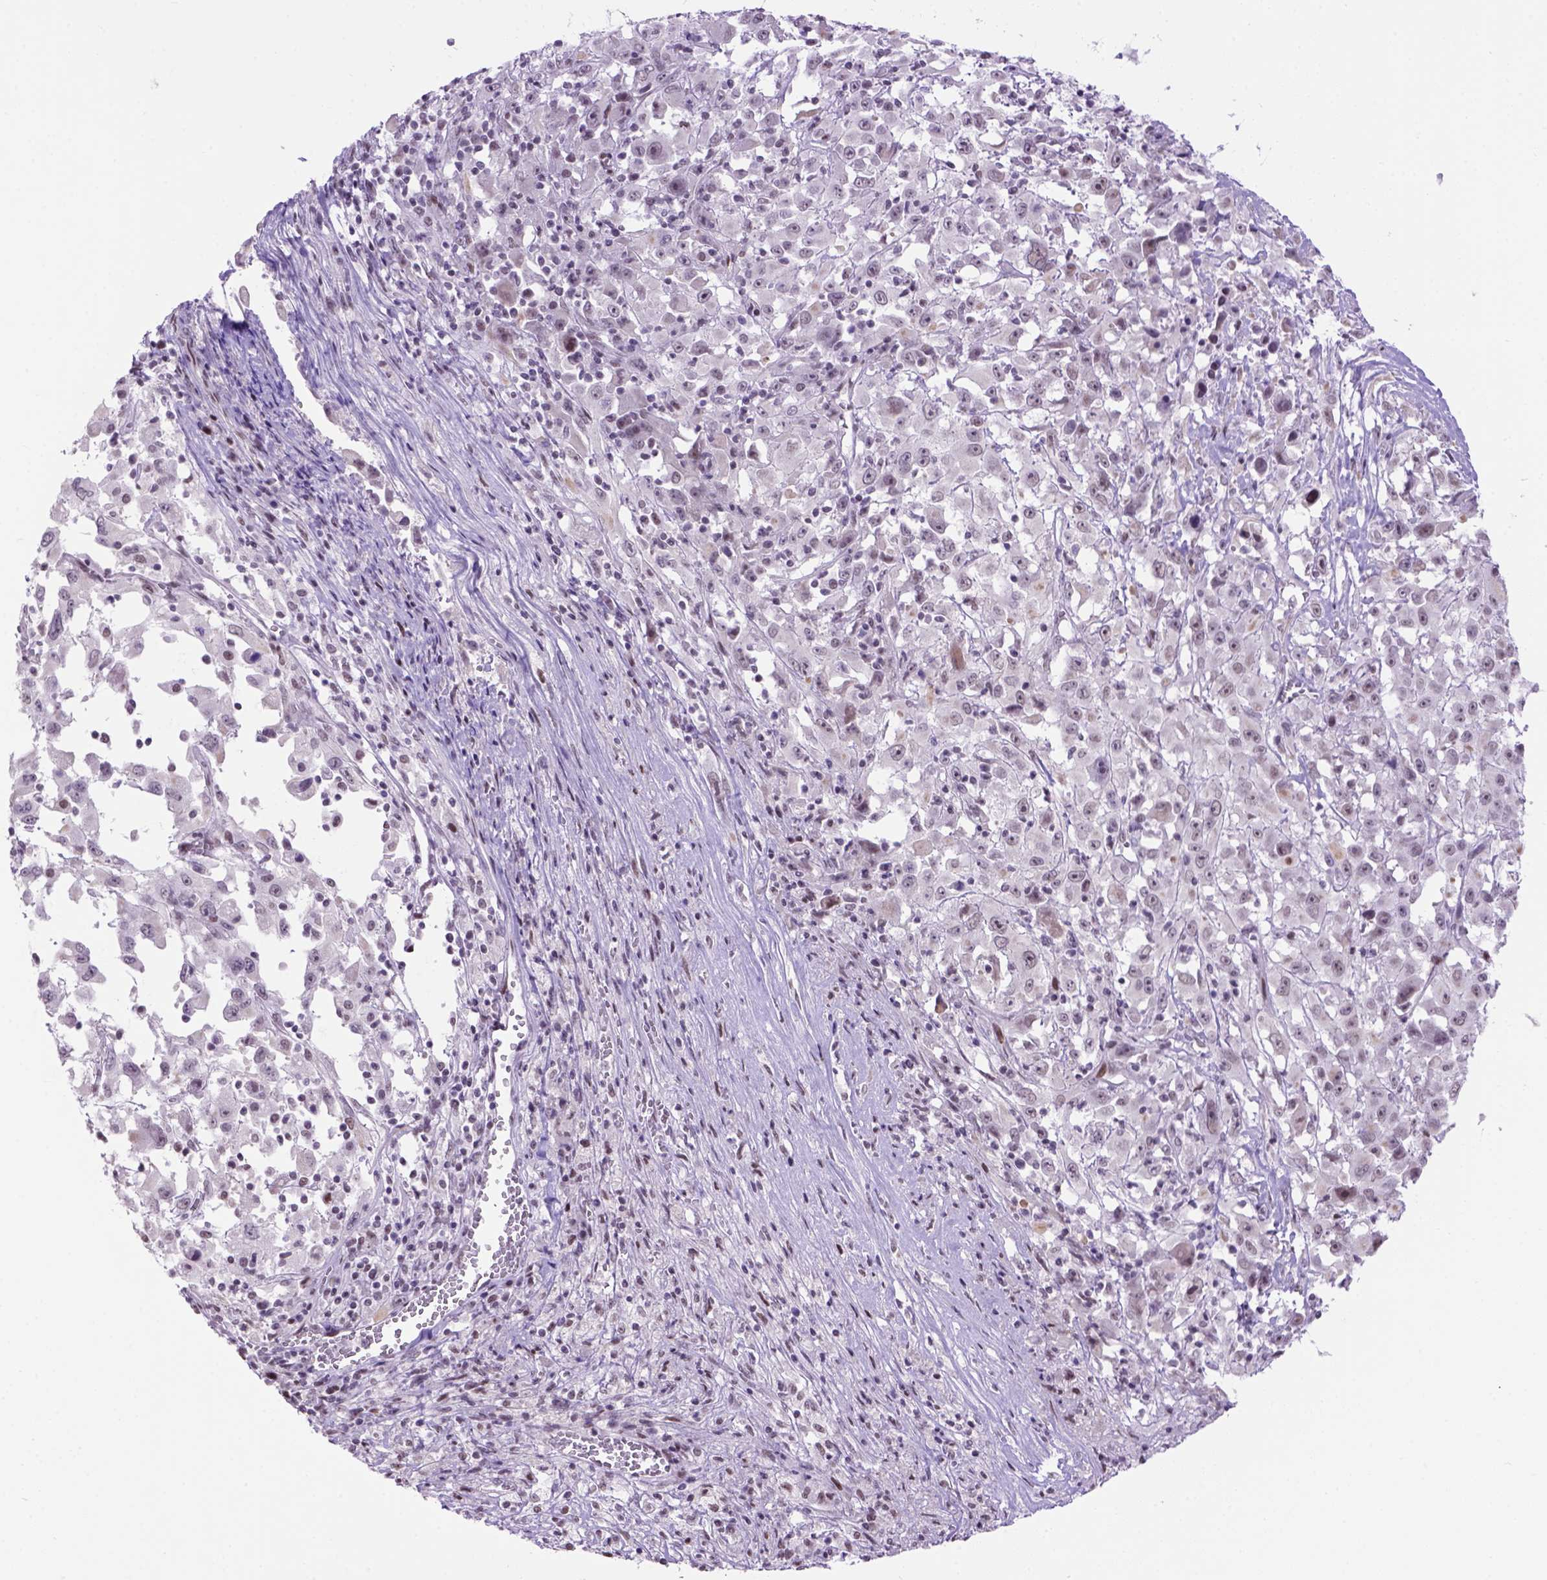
{"staining": {"intensity": "negative", "quantity": "none", "location": "none"}, "tissue": "melanoma", "cell_type": "Tumor cells", "image_type": "cancer", "snomed": [{"axis": "morphology", "description": "Malignant melanoma, Metastatic site"}, {"axis": "topography", "description": "Soft tissue"}], "caption": "Malignant melanoma (metastatic site) stained for a protein using immunohistochemistry (IHC) demonstrates no positivity tumor cells.", "gene": "TBPL1", "patient": {"sex": "male", "age": 50}}